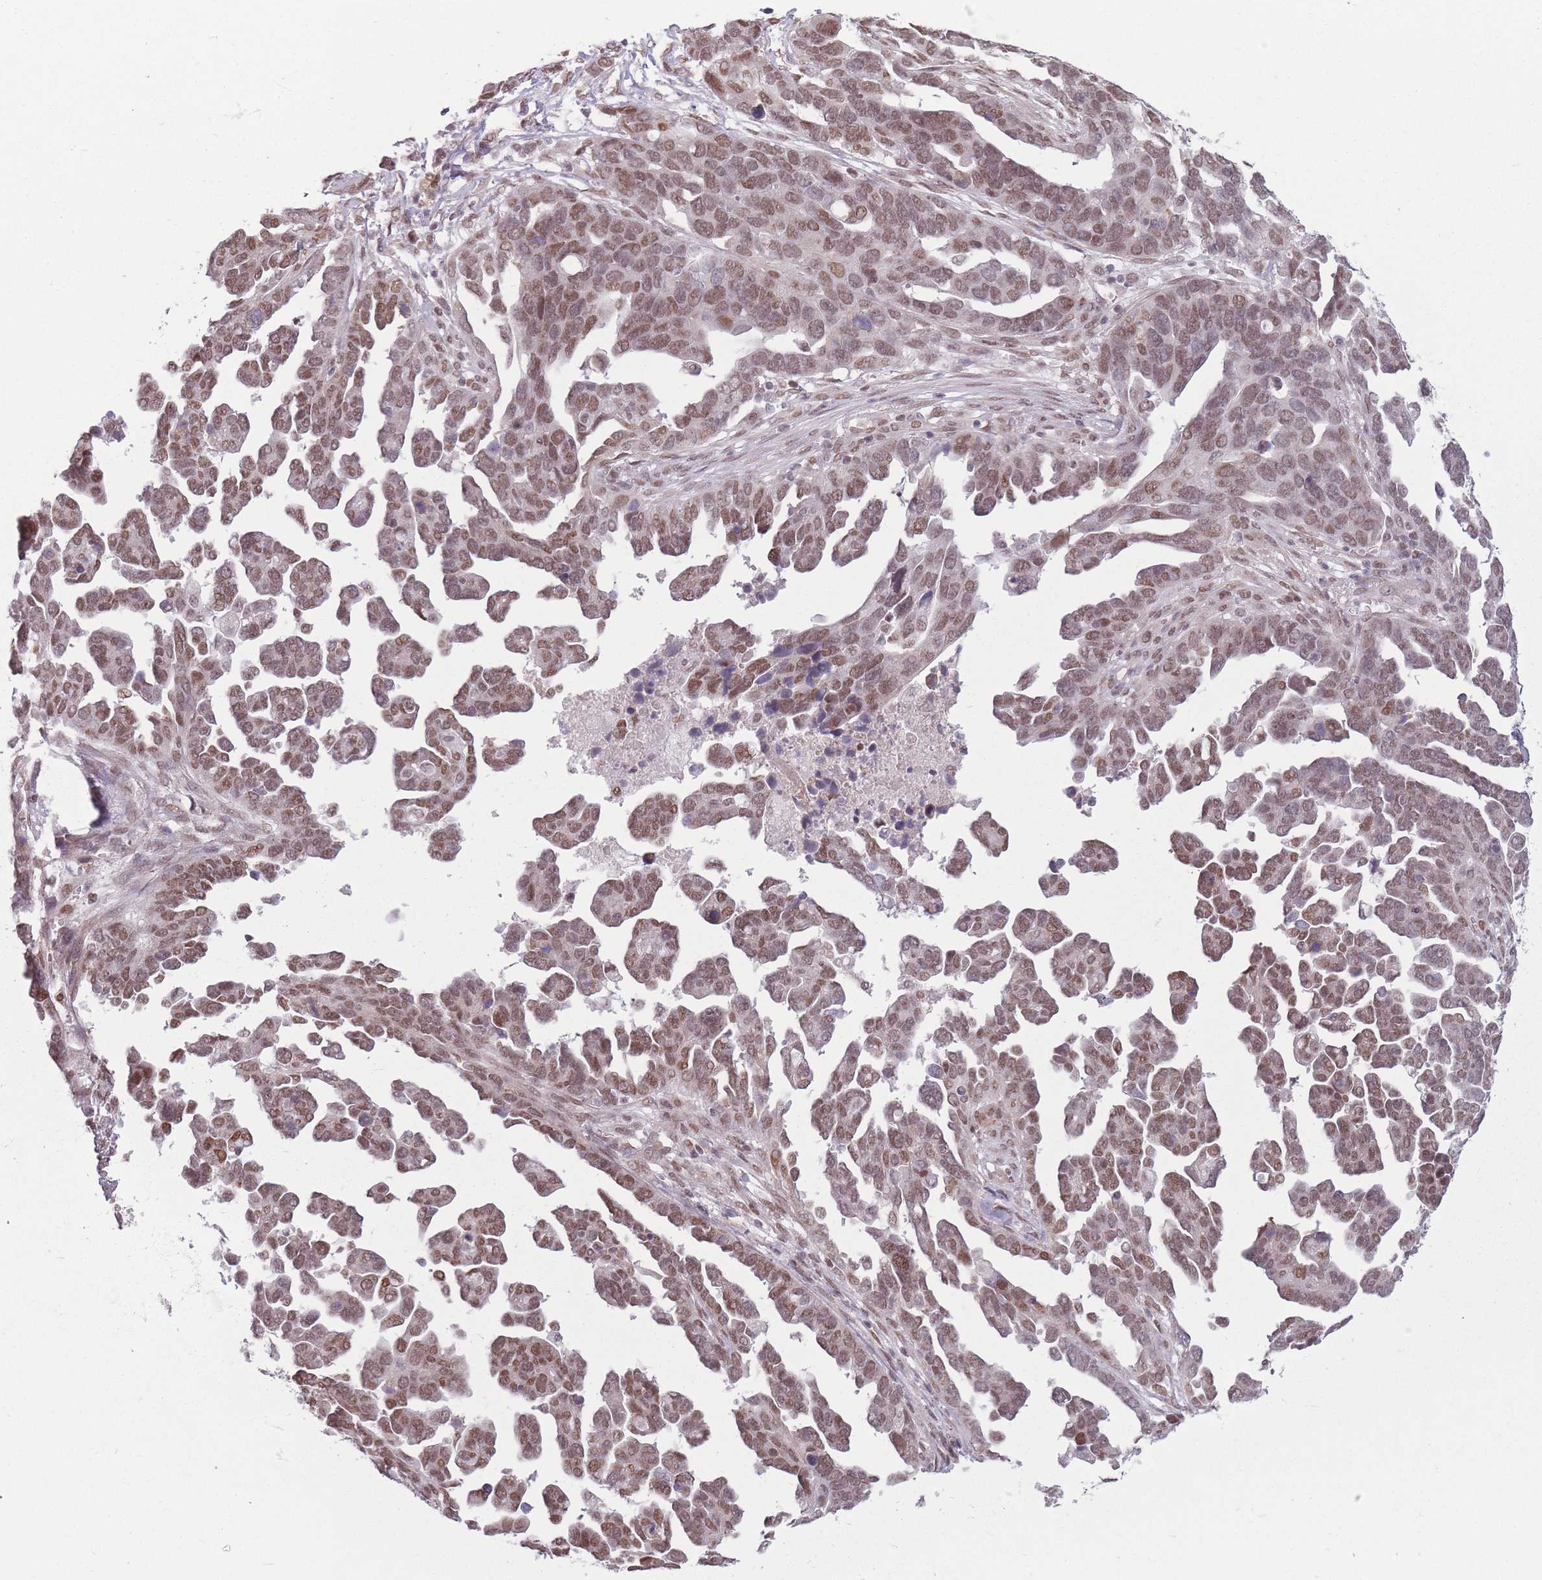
{"staining": {"intensity": "moderate", "quantity": ">75%", "location": "nuclear"}, "tissue": "ovarian cancer", "cell_type": "Tumor cells", "image_type": "cancer", "snomed": [{"axis": "morphology", "description": "Cystadenocarcinoma, serous, NOS"}, {"axis": "topography", "description": "Ovary"}], "caption": "IHC (DAB) staining of ovarian serous cystadenocarcinoma demonstrates moderate nuclear protein staining in approximately >75% of tumor cells.", "gene": "SH3BGRL2", "patient": {"sex": "female", "age": 54}}